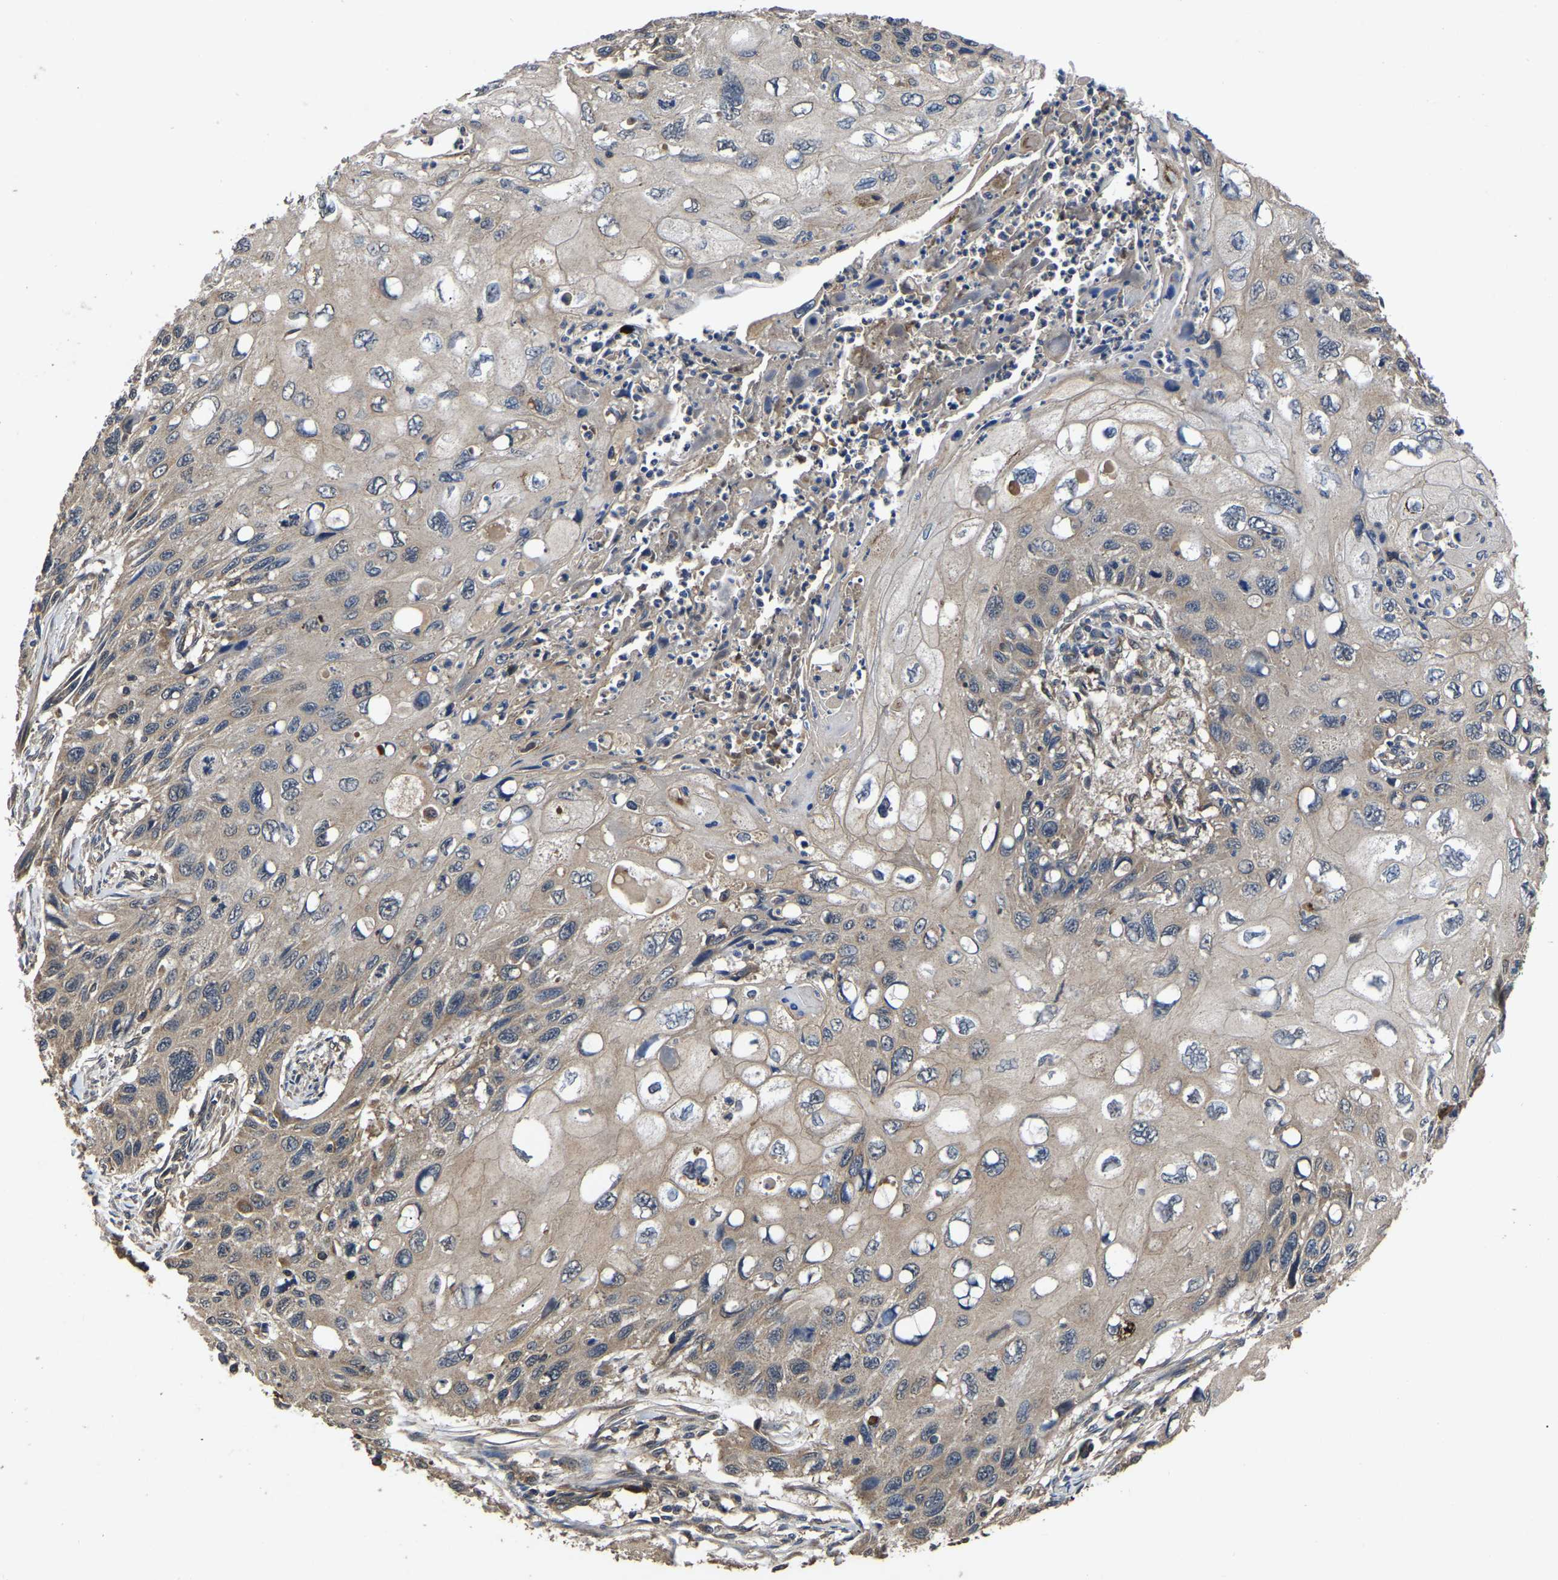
{"staining": {"intensity": "weak", "quantity": ">75%", "location": "cytoplasmic/membranous"}, "tissue": "cervical cancer", "cell_type": "Tumor cells", "image_type": "cancer", "snomed": [{"axis": "morphology", "description": "Squamous cell carcinoma, NOS"}, {"axis": "topography", "description": "Cervix"}], "caption": "DAB immunohistochemical staining of human cervical cancer (squamous cell carcinoma) demonstrates weak cytoplasmic/membranous protein staining in approximately >75% of tumor cells. (Brightfield microscopy of DAB IHC at high magnification).", "gene": "CRYZL1", "patient": {"sex": "female", "age": 70}}